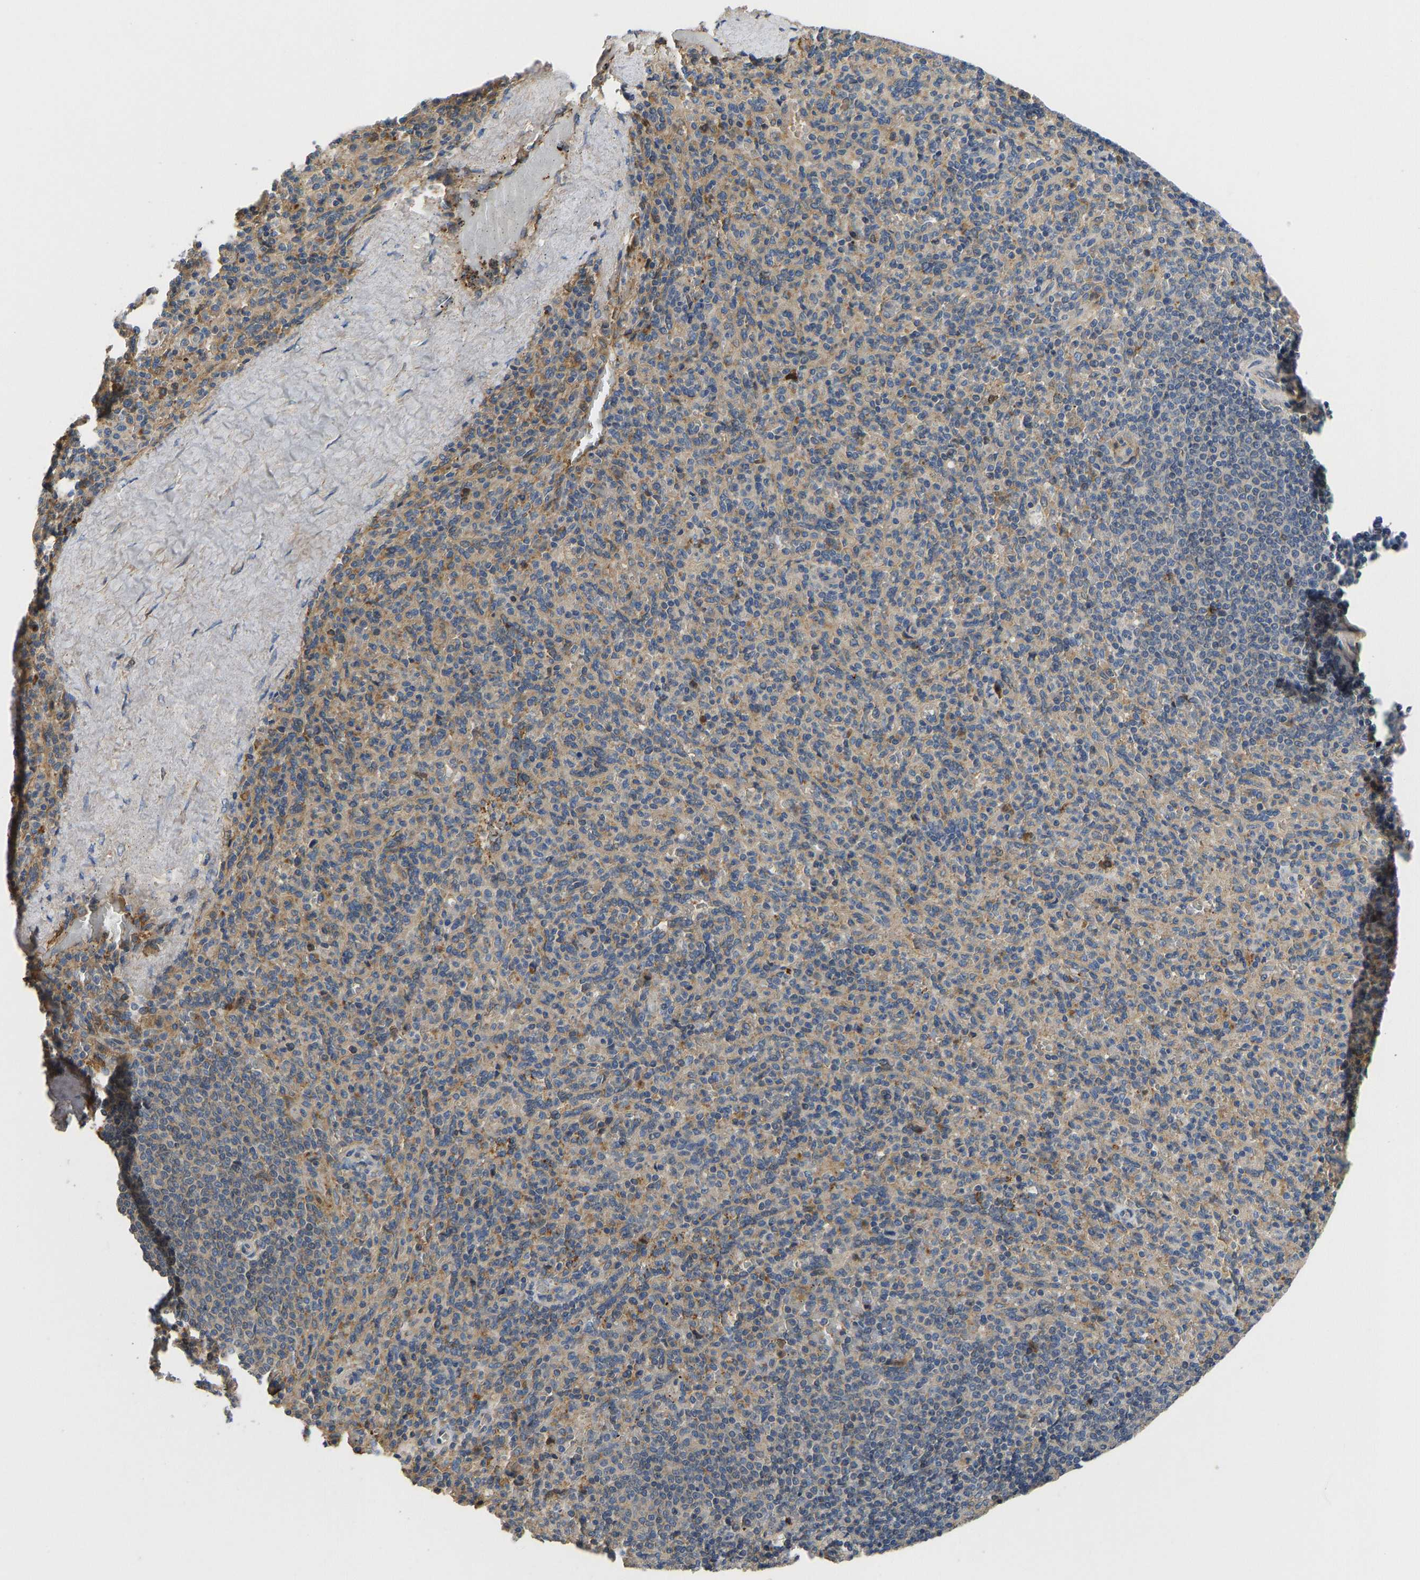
{"staining": {"intensity": "moderate", "quantity": "<25%", "location": "cytoplasmic/membranous"}, "tissue": "spleen", "cell_type": "Cells in red pulp", "image_type": "normal", "snomed": [{"axis": "morphology", "description": "Normal tissue, NOS"}, {"axis": "topography", "description": "Spleen"}], "caption": "Cells in red pulp exhibit low levels of moderate cytoplasmic/membranous positivity in about <25% of cells in benign human spleen.", "gene": "VCPKMT", "patient": {"sex": "male", "age": 36}}